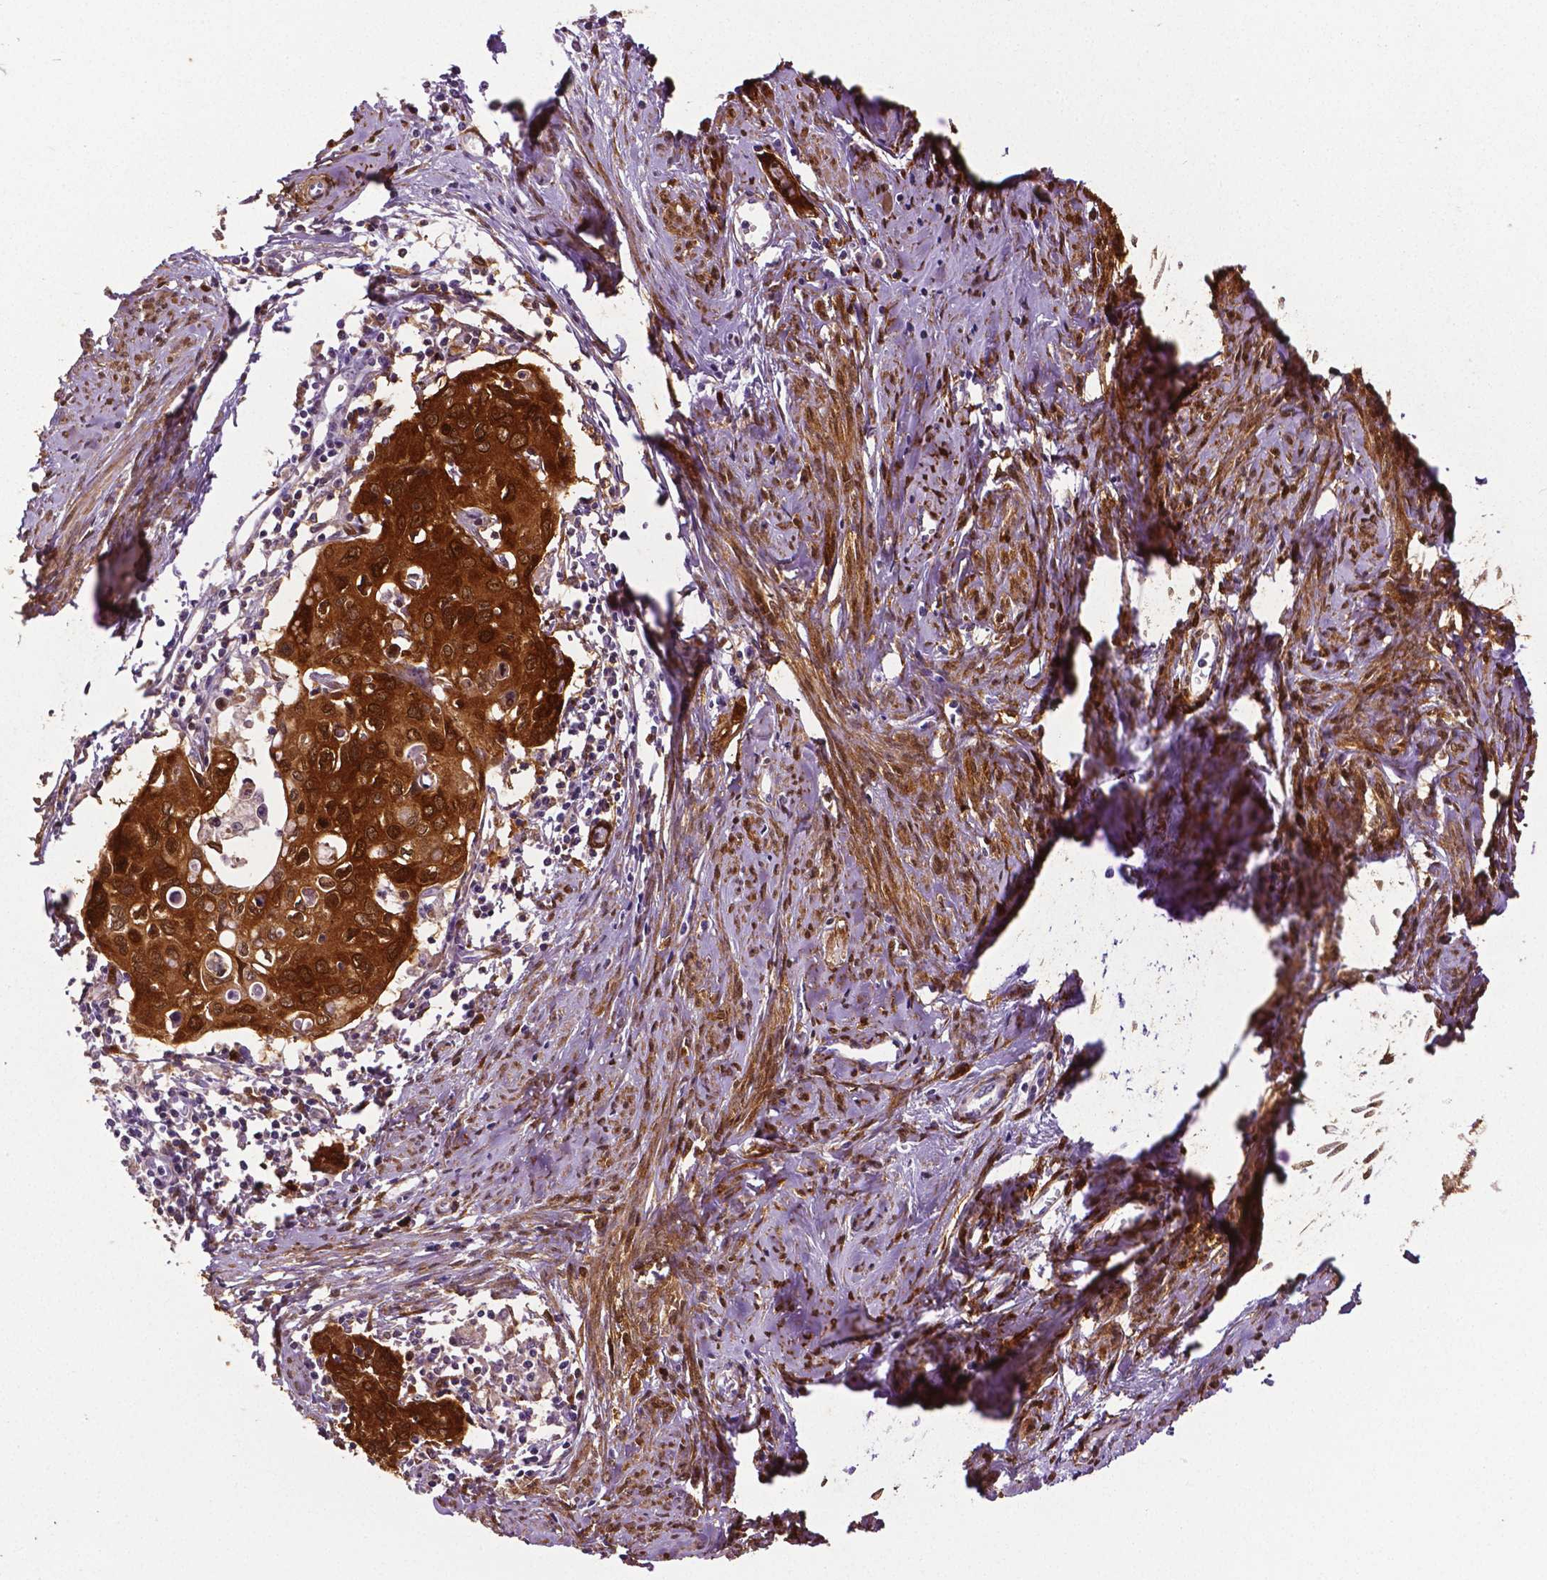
{"staining": {"intensity": "strong", "quantity": ">75%", "location": "cytoplasmic/membranous,nuclear"}, "tissue": "cervical cancer", "cell_type": "Tumor cells", "image_type": "cancer", "snomed": [{"axis": "morphology", "description": "Squamous cell carcinoma, NOS"}, {"axis": "topography", "description": "Cervix"}], "caption": "Immunohistochemical staining of human squamous cell carcinoma (cervical) exhibits high levels of strong cytoplasmic/membranous and nuclear expression in approximately >75% of tumor cells.", "gene": "PHGDH", "patient": {"sex": "female", "age": 62}}